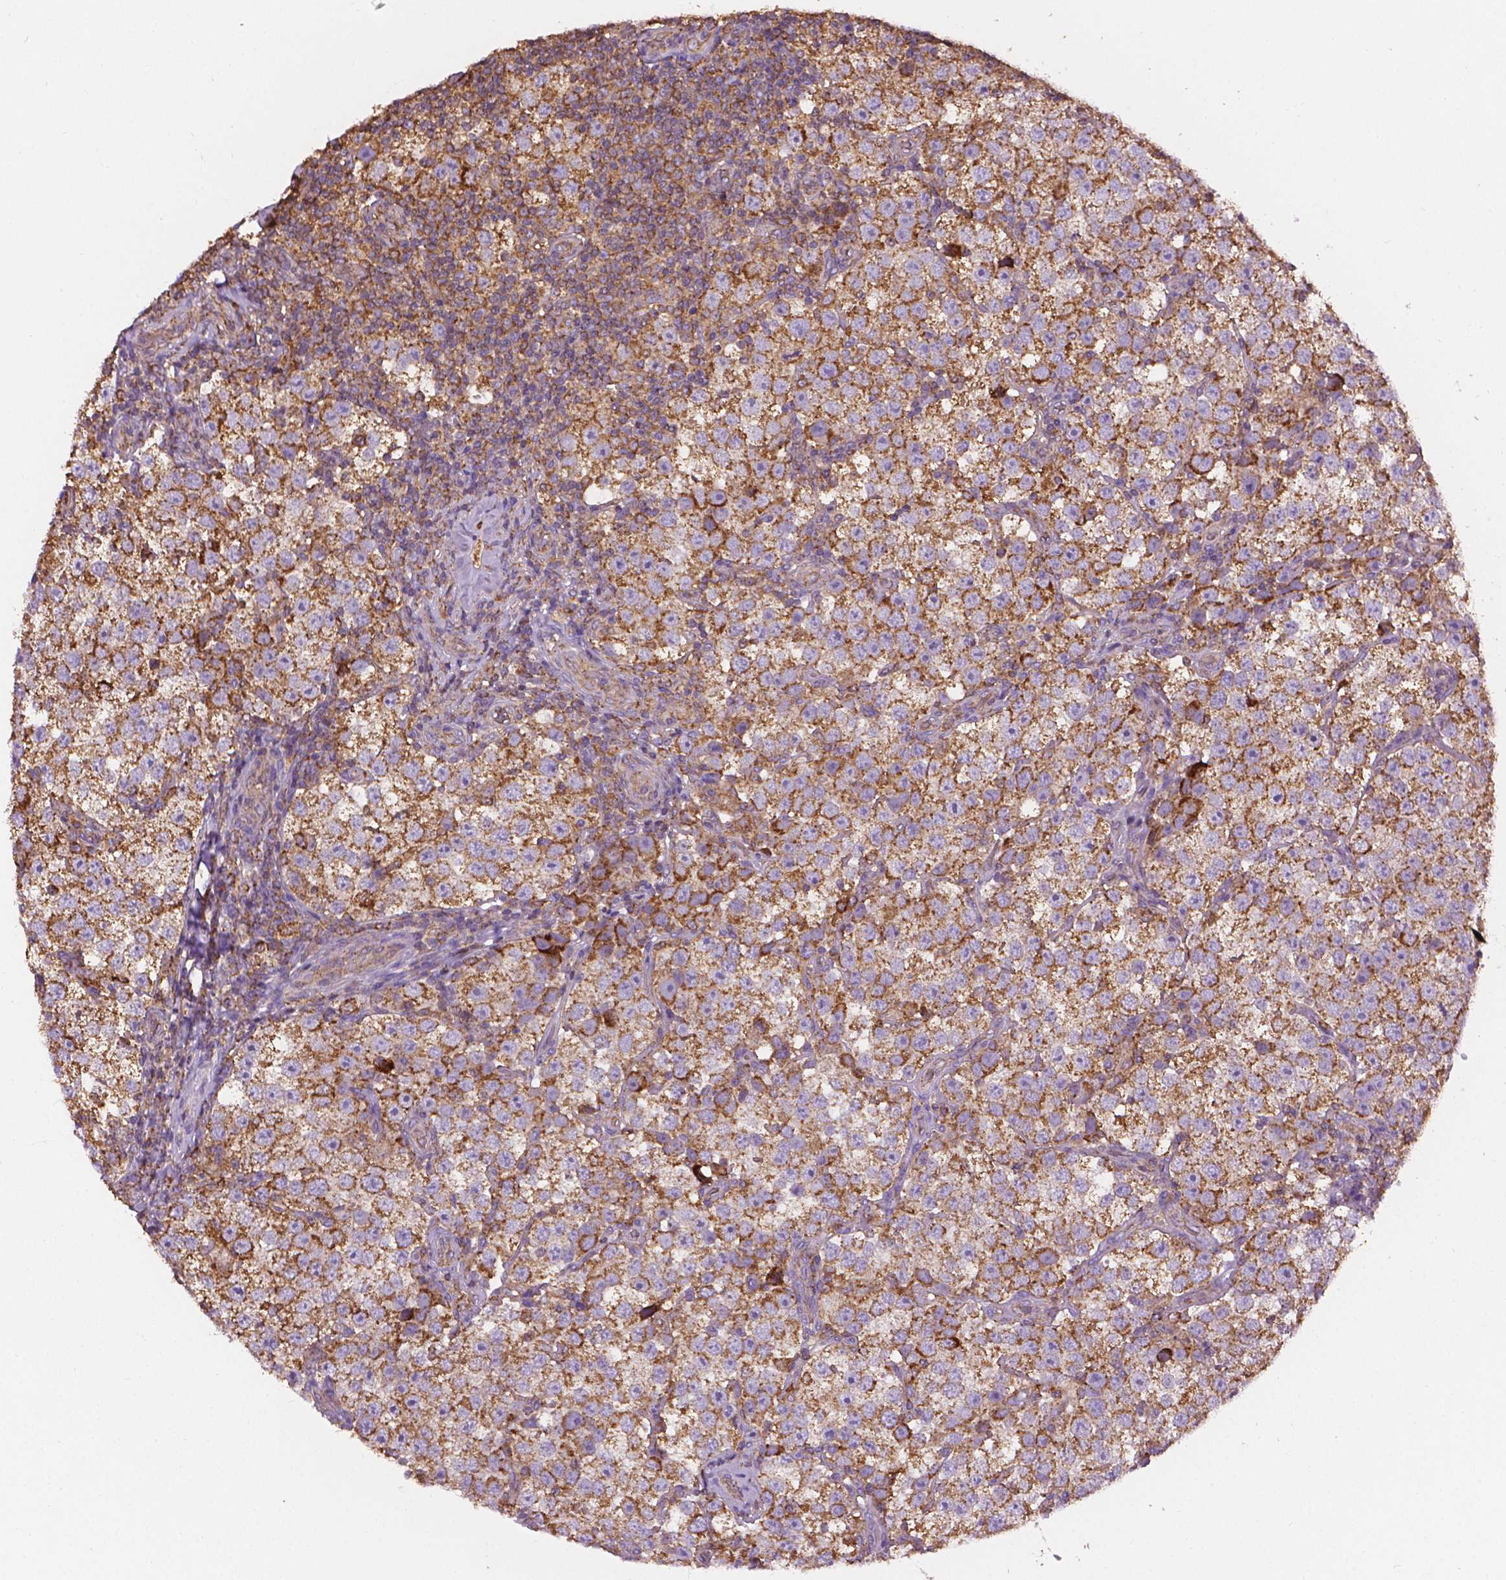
{"staining": {"intensity": "moderate", "quantity": "25%-75%", "location": "cytoplasmic/membranous"}, "tissue": "testis cancer", "cell_type": "Tumor cells", "image_type": "cancer", "snomed": [{"axis": "morphology", "description": "Seminoma, NOS"}, {"axis": "topography", "description": "Testis"}], "caption": "Moderate cytoplasmic/membranous staining is present in about 25%-75% of tumor cells in testis seminoma.", "gene": "SLC51B", "patient": {"sex": "male", "age": 37}}